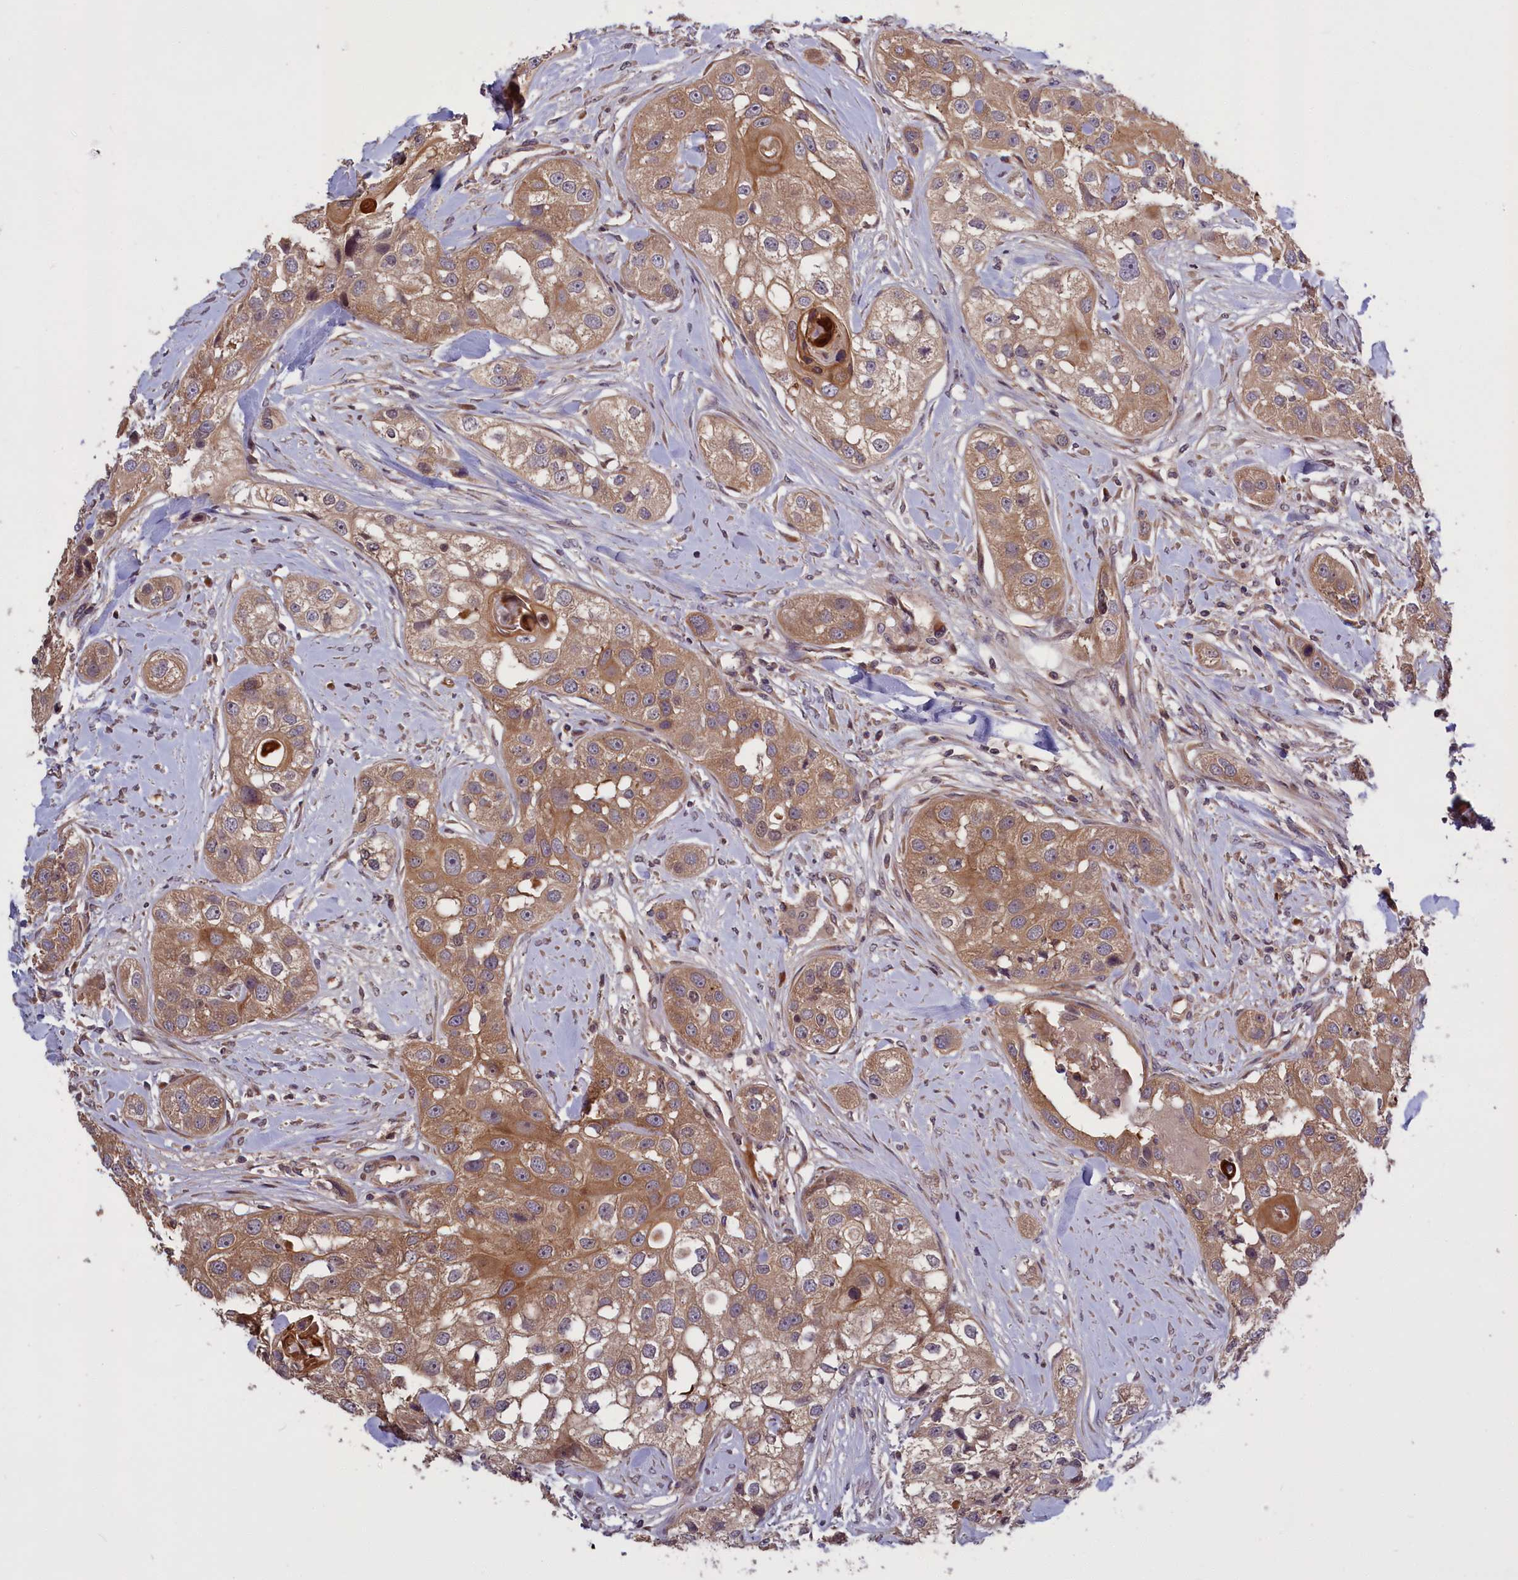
{"staining": {"intensity": "moderate", "quantity": ">75%", "location": "cytoplasmic/membranous"}, "tissue": "head and neck cancer", "cell_type": "Tumor cells", "image_type": "cancer", "snomed": [{"axis": "morphology", "description": "Normal tissue, NOS"}, {"axis": "morphology", "description": "Squamous cell carcinoma, NOS"}, {"axis": "topography", "description": "Skeletal muscle"}, {"axis": "topography", "description": "Head-Neck"}], "caption": "A photomicrograph of human head and neck squamous cell carcinoma stained for a protein reveals moderate cytoplasmic/membranous brown staining in tumor cells. (DAB IHC with brightfield microscopy, high magnification).", "gene": "DENND1B", "patient": {"sex": "male", "age": 51}}